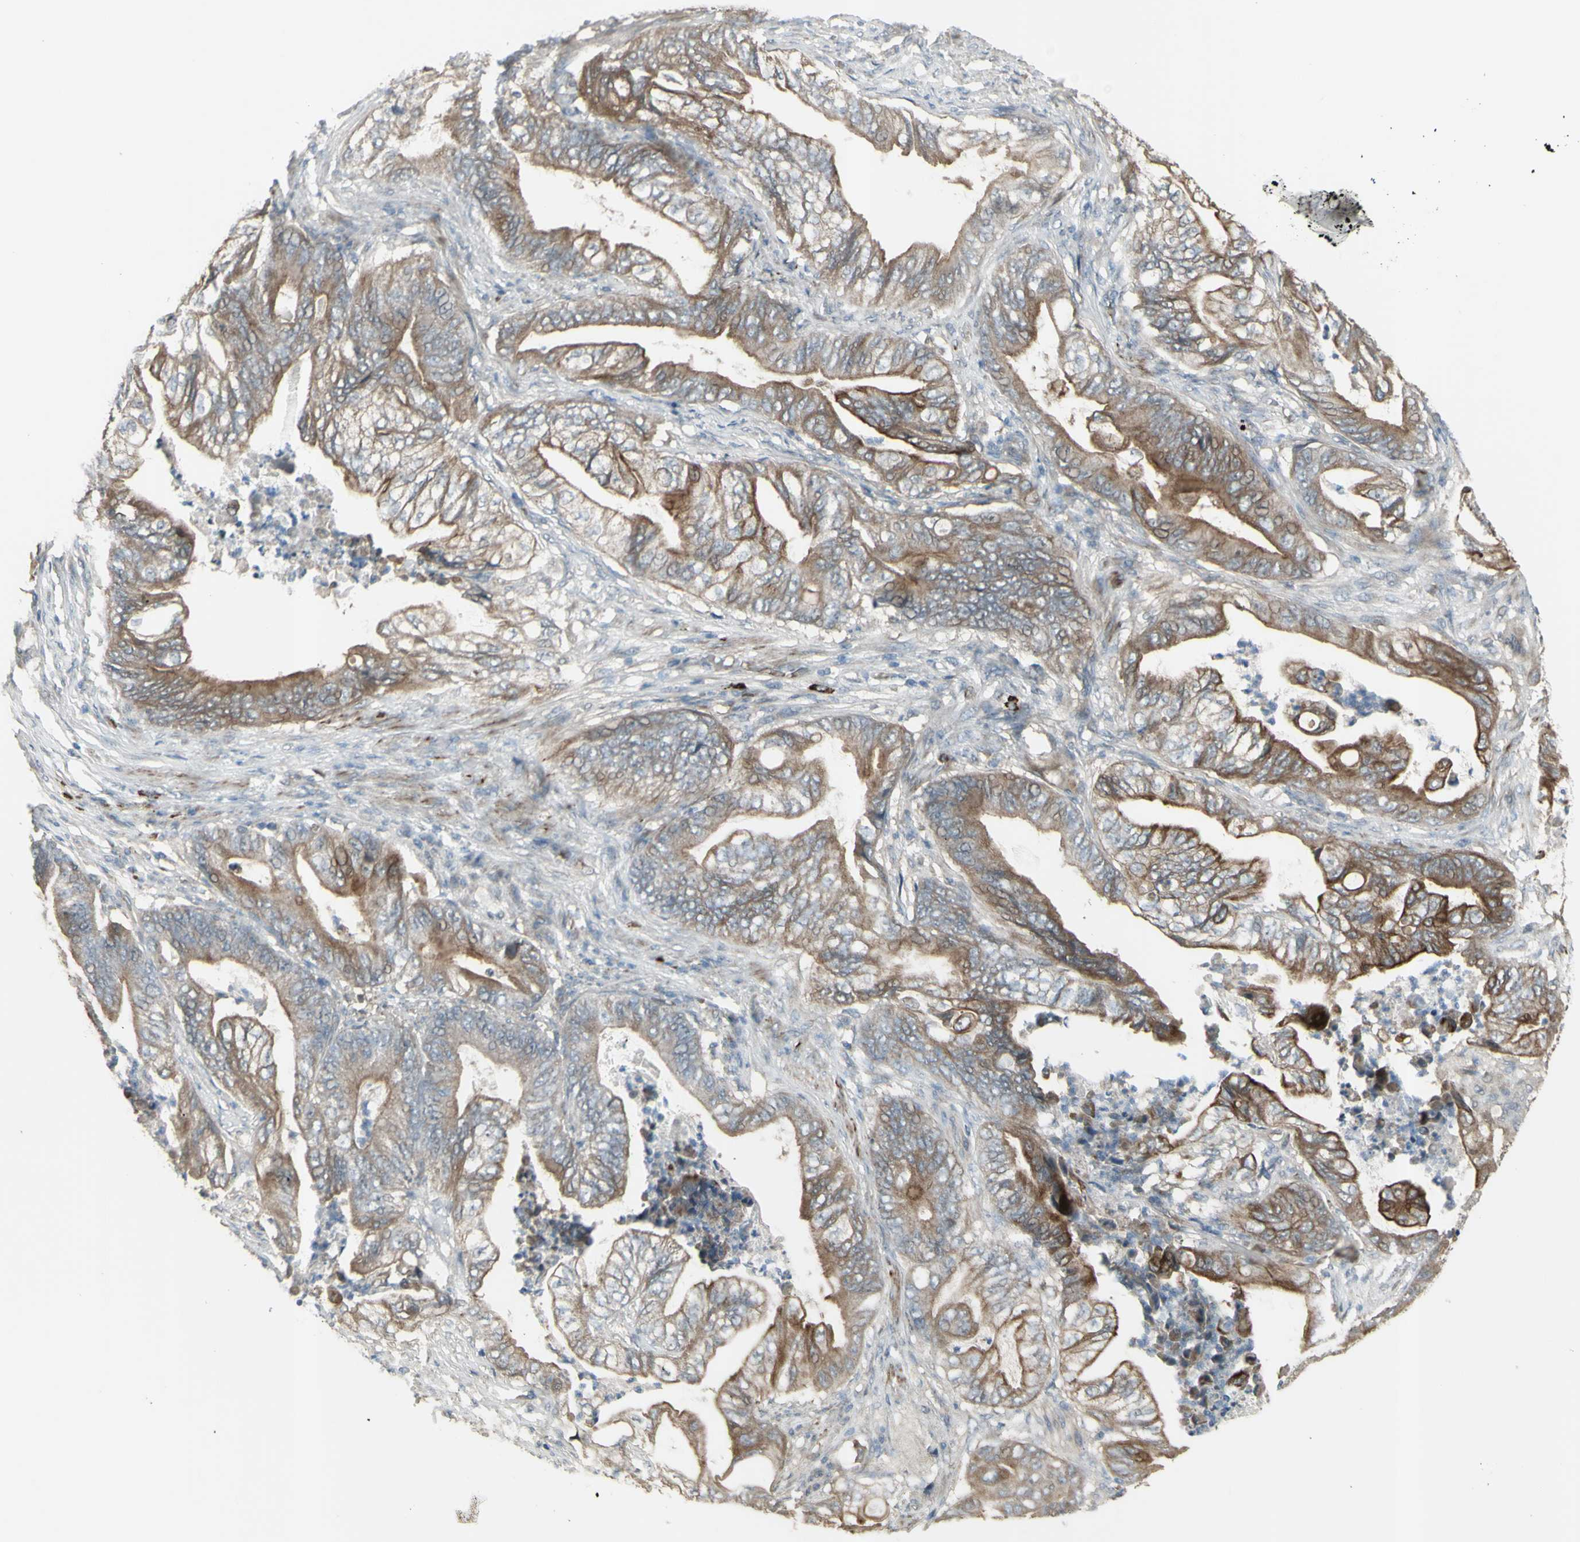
{"staining": {"intensity": "moderate", "quantity": ">75%", "location": "cytoplasmic/membranous"}, "tissue": "stomach cancer", "cell_type": "Tumor cells", "image_type": "cancer", "snomed": [{"axis": "morphology", "description": "Adenocarcinoma, NOS"}, {"axis": "topography", "description": "Stomach"}], "caption": "Protein expression analysis of adenocarcinoma (stomach) reveals moderate cytoplasmic/membranous staining in about >75% of tumor cells.", "gene": "GRAMD1B", "patient": {"sex": "female", "age": 73}}